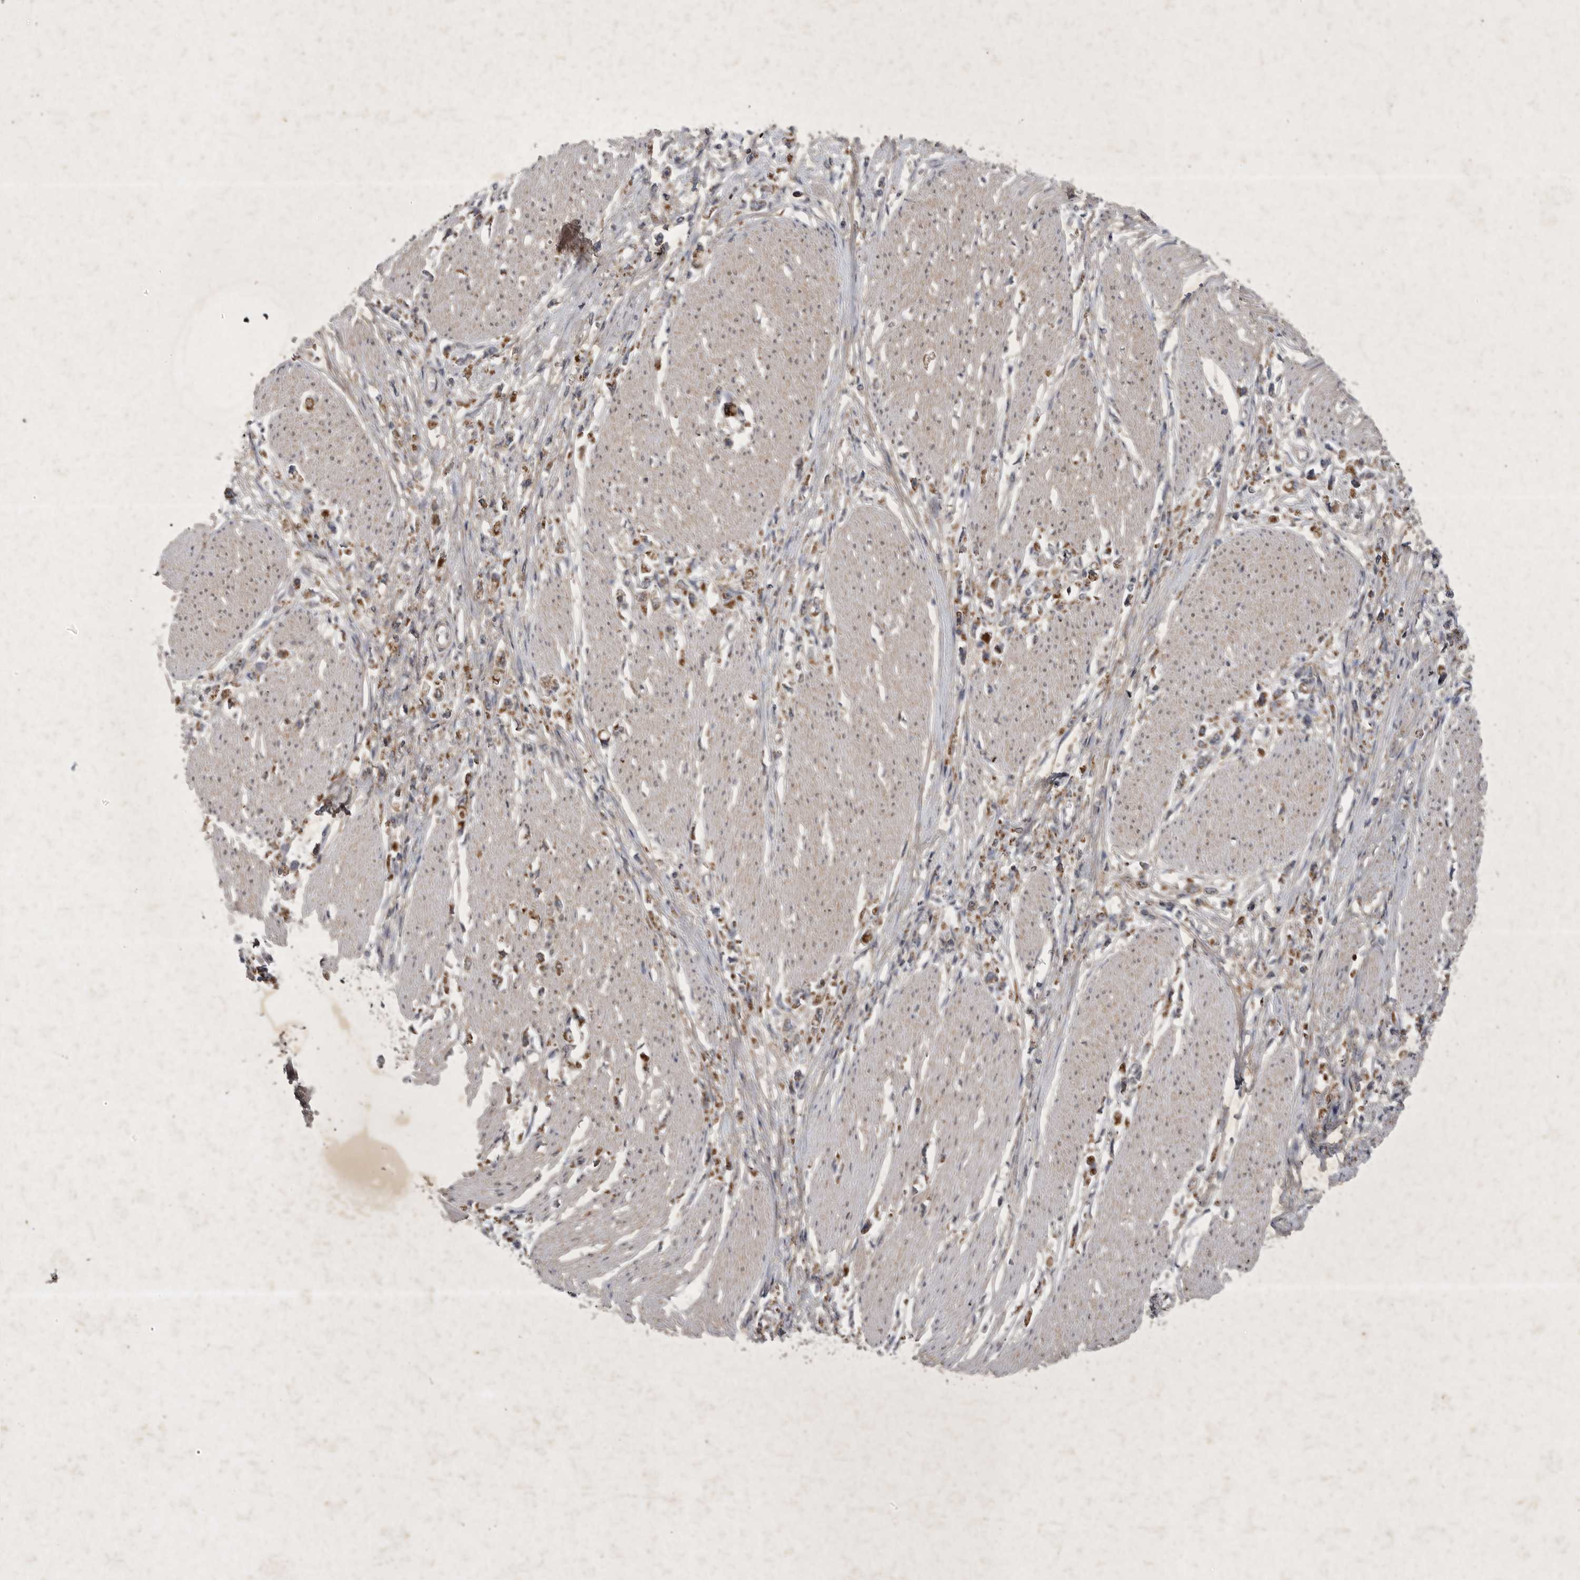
{"staining": {"intensity": "moderate", "quantity": ">75%", "location": "cytoplasmic/membranous"}, "tissue": "stomach cancer", "cell_type": "Tumor cells", "image_type": "cancer", "snomed": [{"axis": "morphology", "description": "Adenocarcinoma, NOS"}, {"axis": "topography", "description": "Stomach"}], "caption": "Protein expression analysis of stomach cancer demonstrates moderate cytoplasmic/membranous expression in approximately >75% of tumor cells.", "gene": "DDR1", "patient": {"sex": "female", "age": 59}}